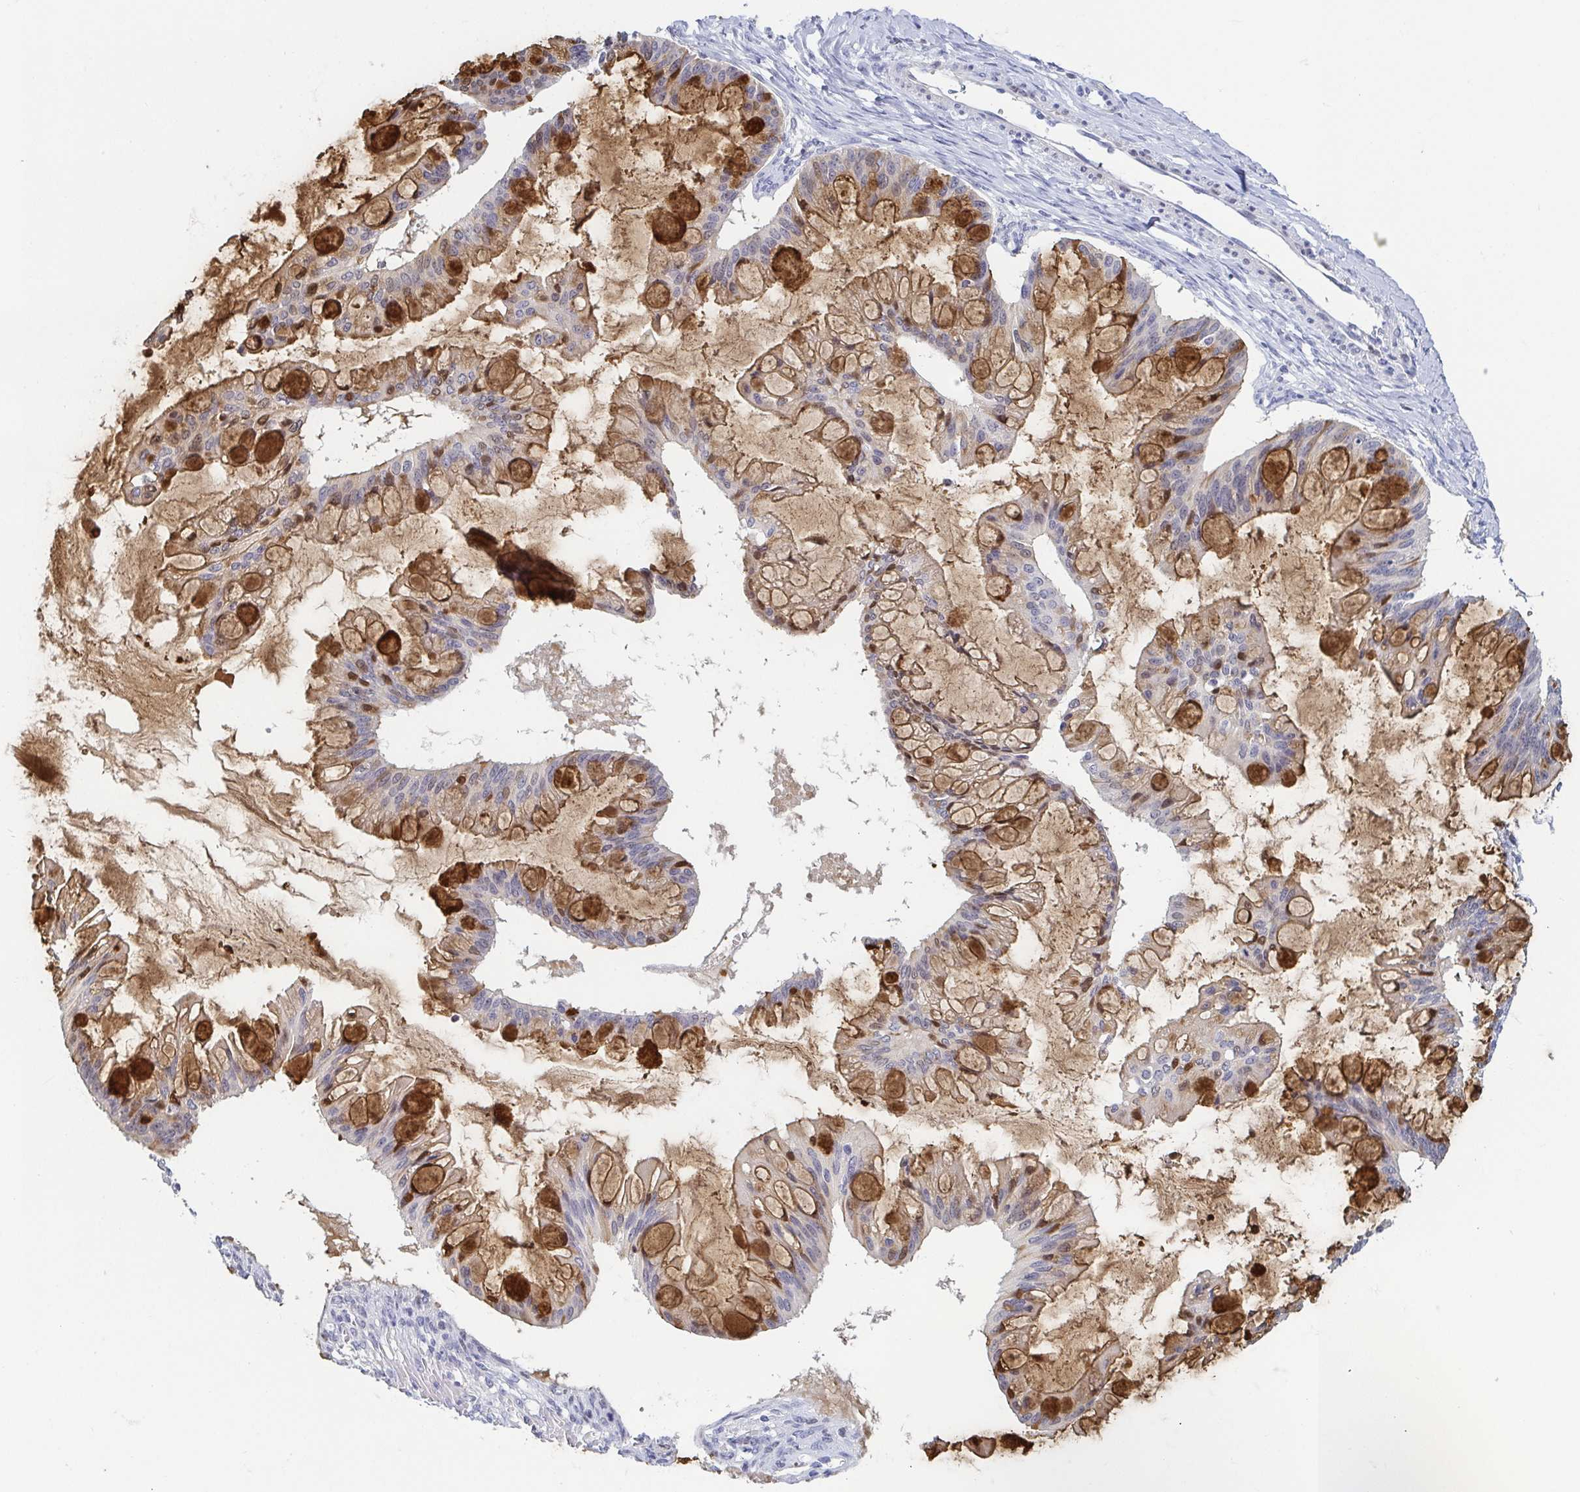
{"staining": {"intensity": "moderate", "quantity": "25%-75%", "location": "cytoplasmic/membranous"}, "tissue": "ovarian cancer", "cell_type": "Tumor cells", "image_type": "cancer", "snomed": [{"axis": "morphology", "description": "Cystadenocarcinoma, mucinous, NOS"}, {"axis": "topography", "description": "Ovary"}], "caption": "An immunohistochemistry micrograph of neoplastic tissue is shown. Protein staining in brown labels moderate cytoplasmic/membranous positivity in mucinous cystadenocarcinoma (ovarian) within tumor cells.", "gene": "REG4", "patient": {"sex": "female", "age": 73}}